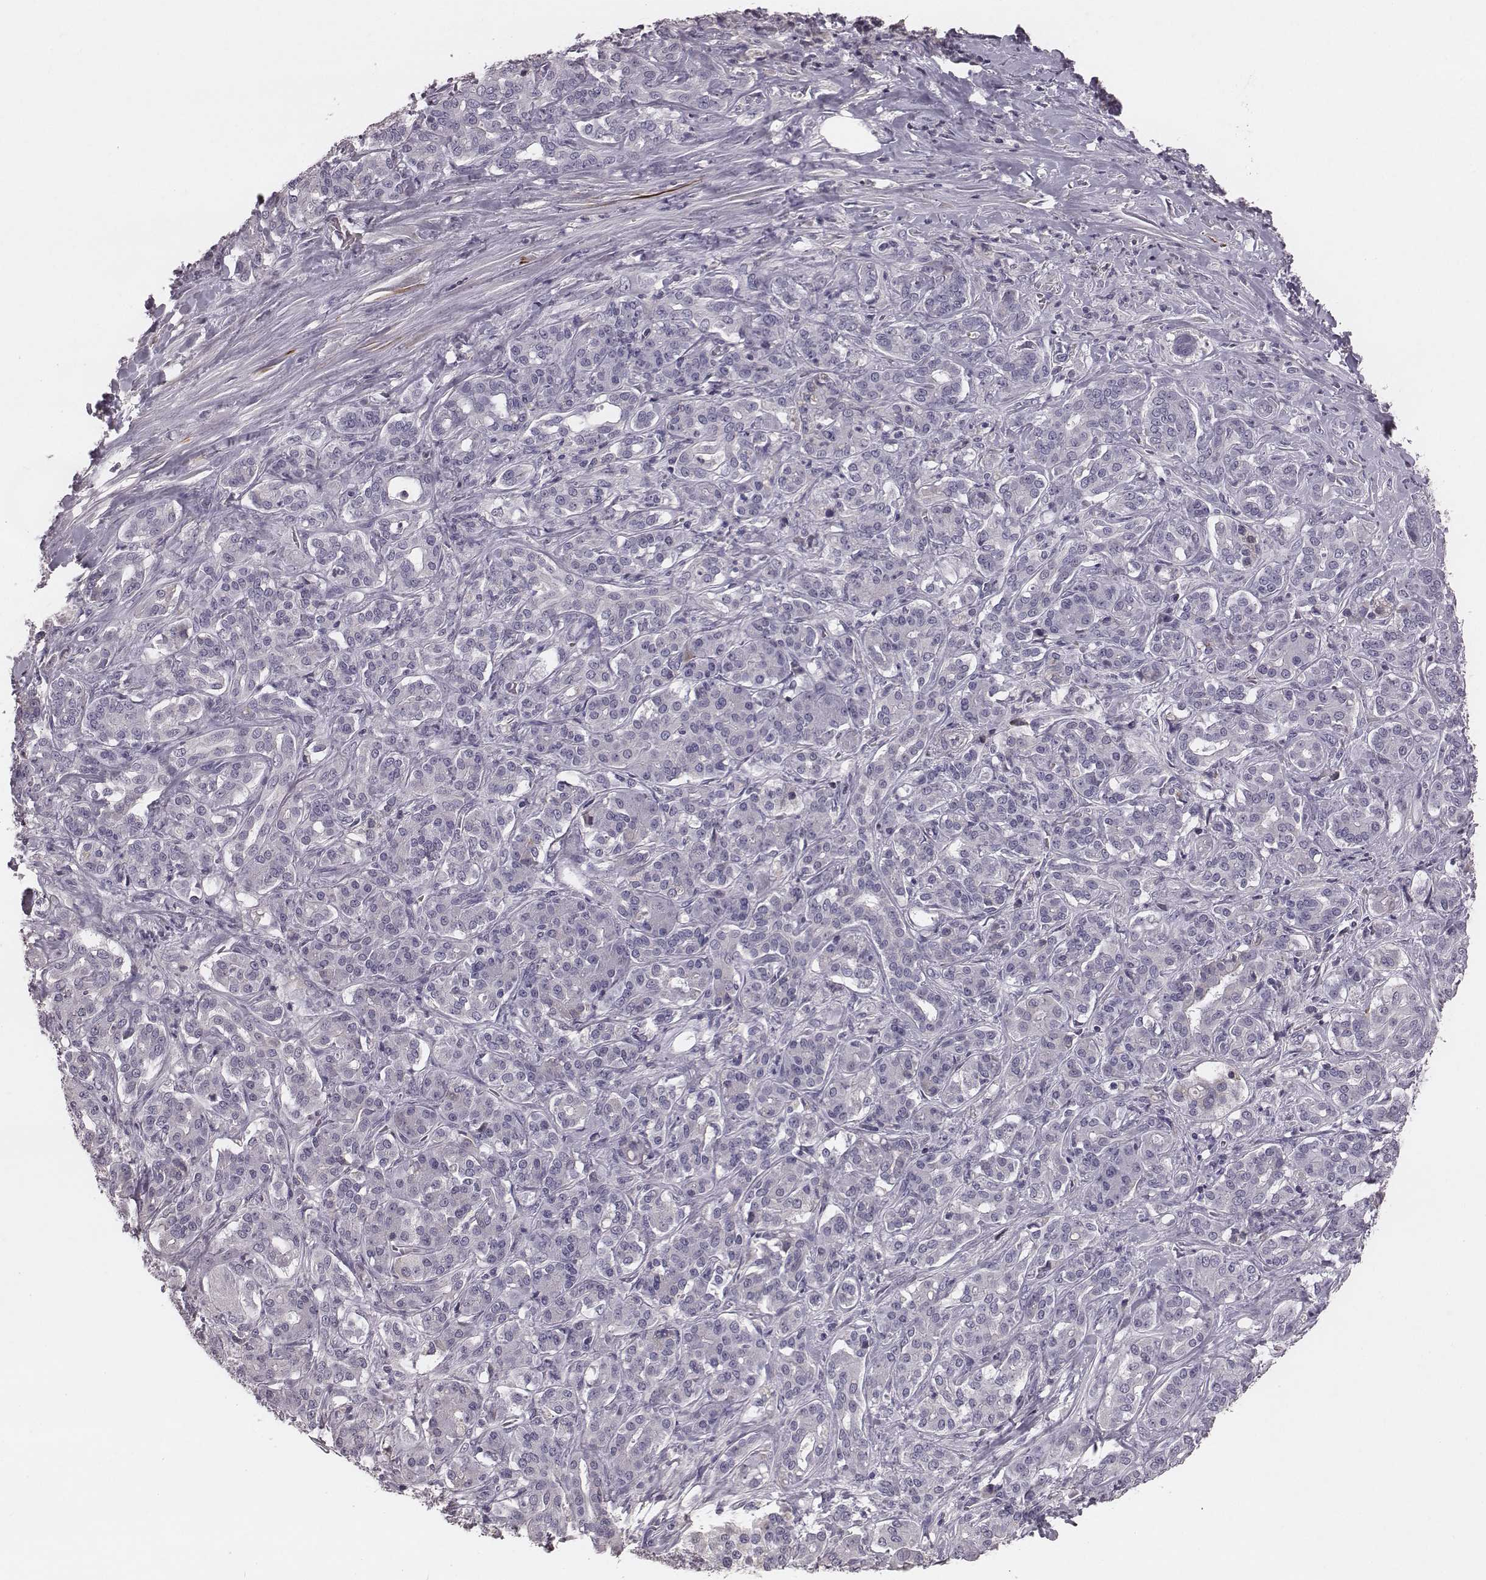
{"staining": {"intensity": "negative", "quantity": "none", "location": "none"}, "tissue": "pancreatic cancer", "cell_type": "Tumor cells", "image_type": "cancer", "snomed": [{"axis": "morphology", "description": "Normal tissue, NOS"}, {"axis": "morphology", "description": "Inflammation, NOS"}, {"axis": "morphology", "description": "Adenocarcinoma, NOS"}, {"axis": "topography", "description": "Pancreas"}], "caption": "Tumor cells show no significant positivity in pancreatic cancer (adenocarcinoma).", "gene": "SMIM24", "patient": {"sex": "male", "age": 57}}